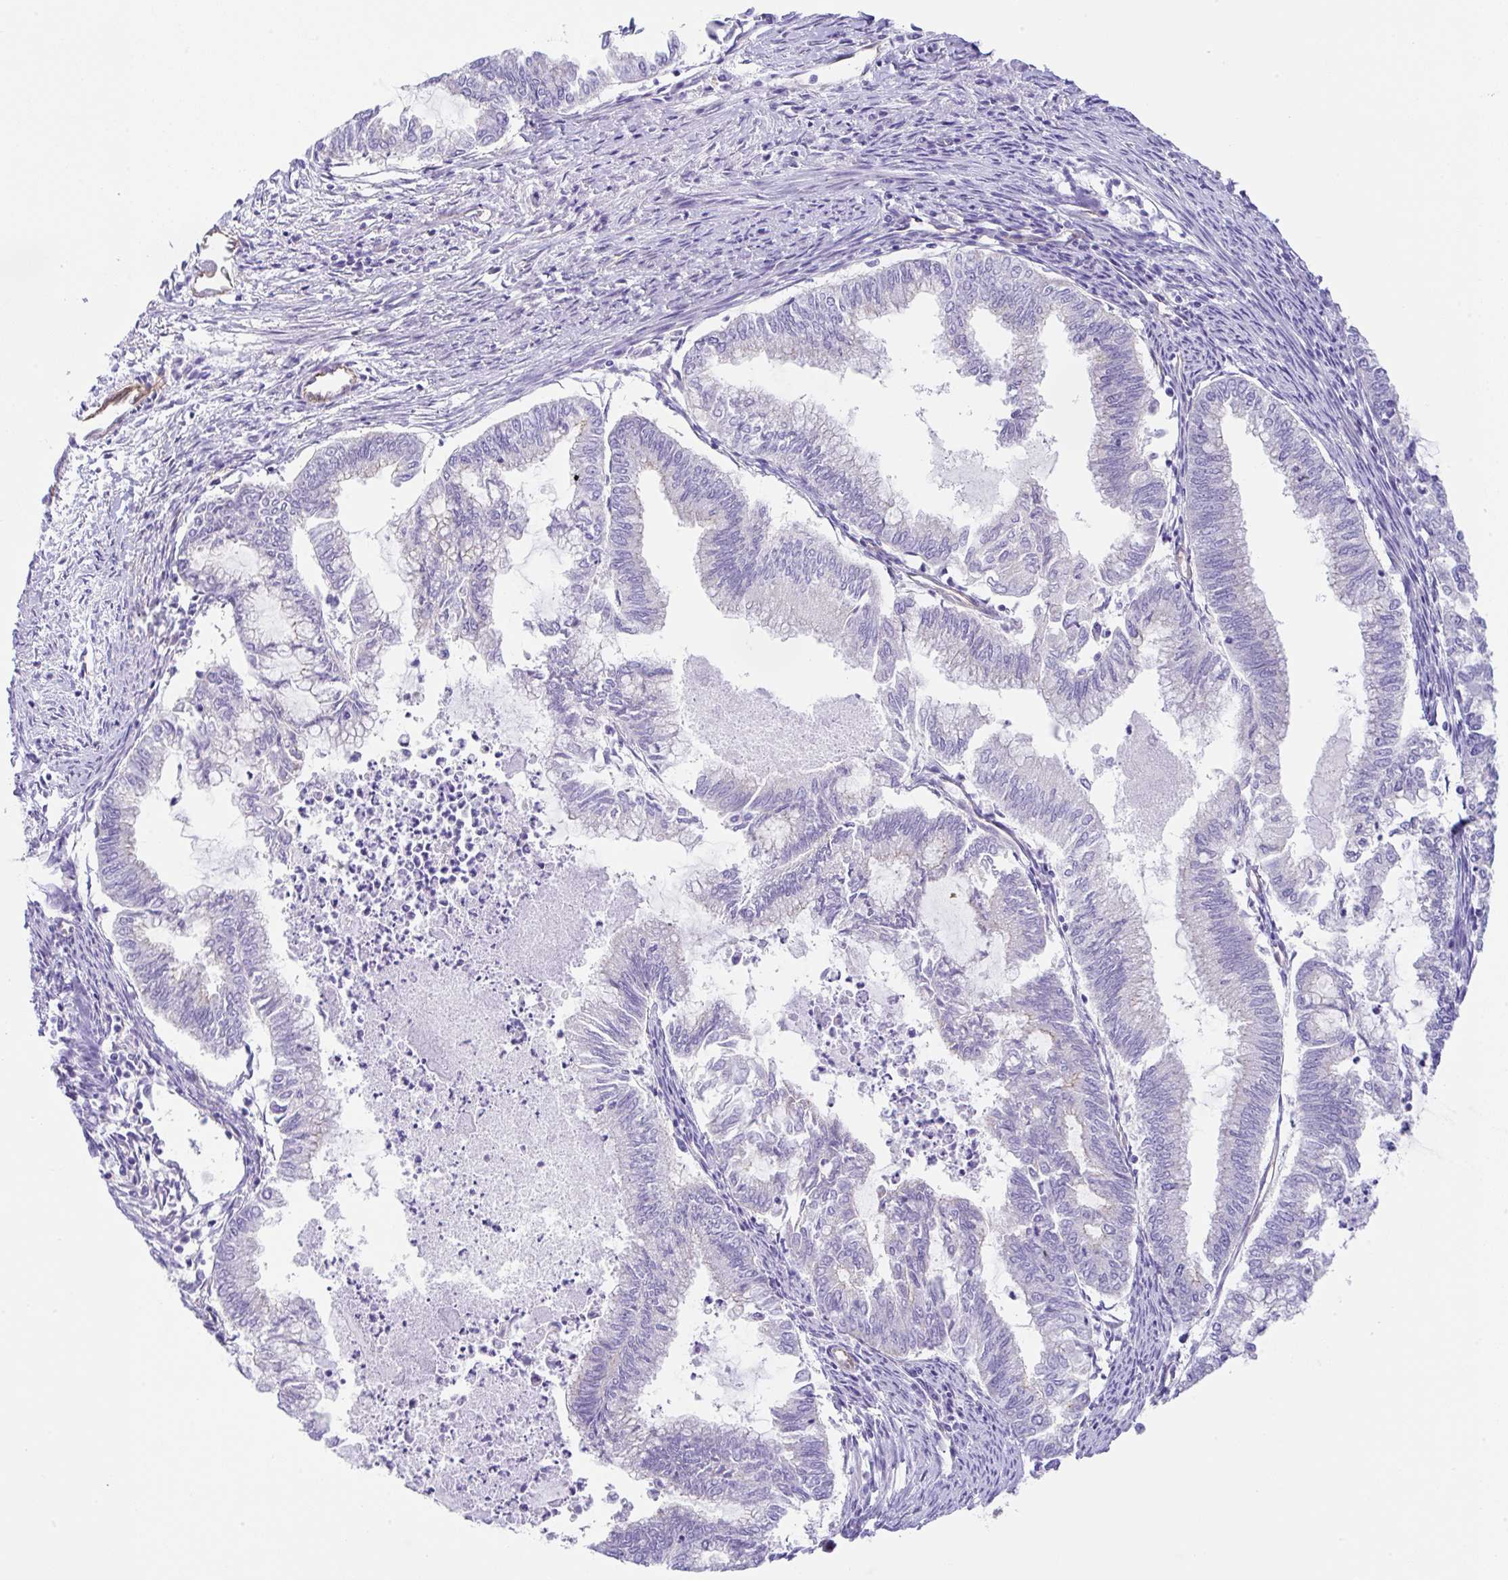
{"staining": {"intensity": "negative", "quantity": "none", "location": "none"}, "tissue": "endometrial cancer", "cell_type": "Tumor cells", "image_type": "cancer", "snomed": [{"axis": "morphology", "description": "Adenocarcinoma, NOS"}, {"axis": "topography", "description": "Endometrium"}], "caption": "There is no significant staining in tumor cells of endometrial adenocarcinoma.", "gene": "CGNL1", "patient": {"sex": "female", "age": 79}}